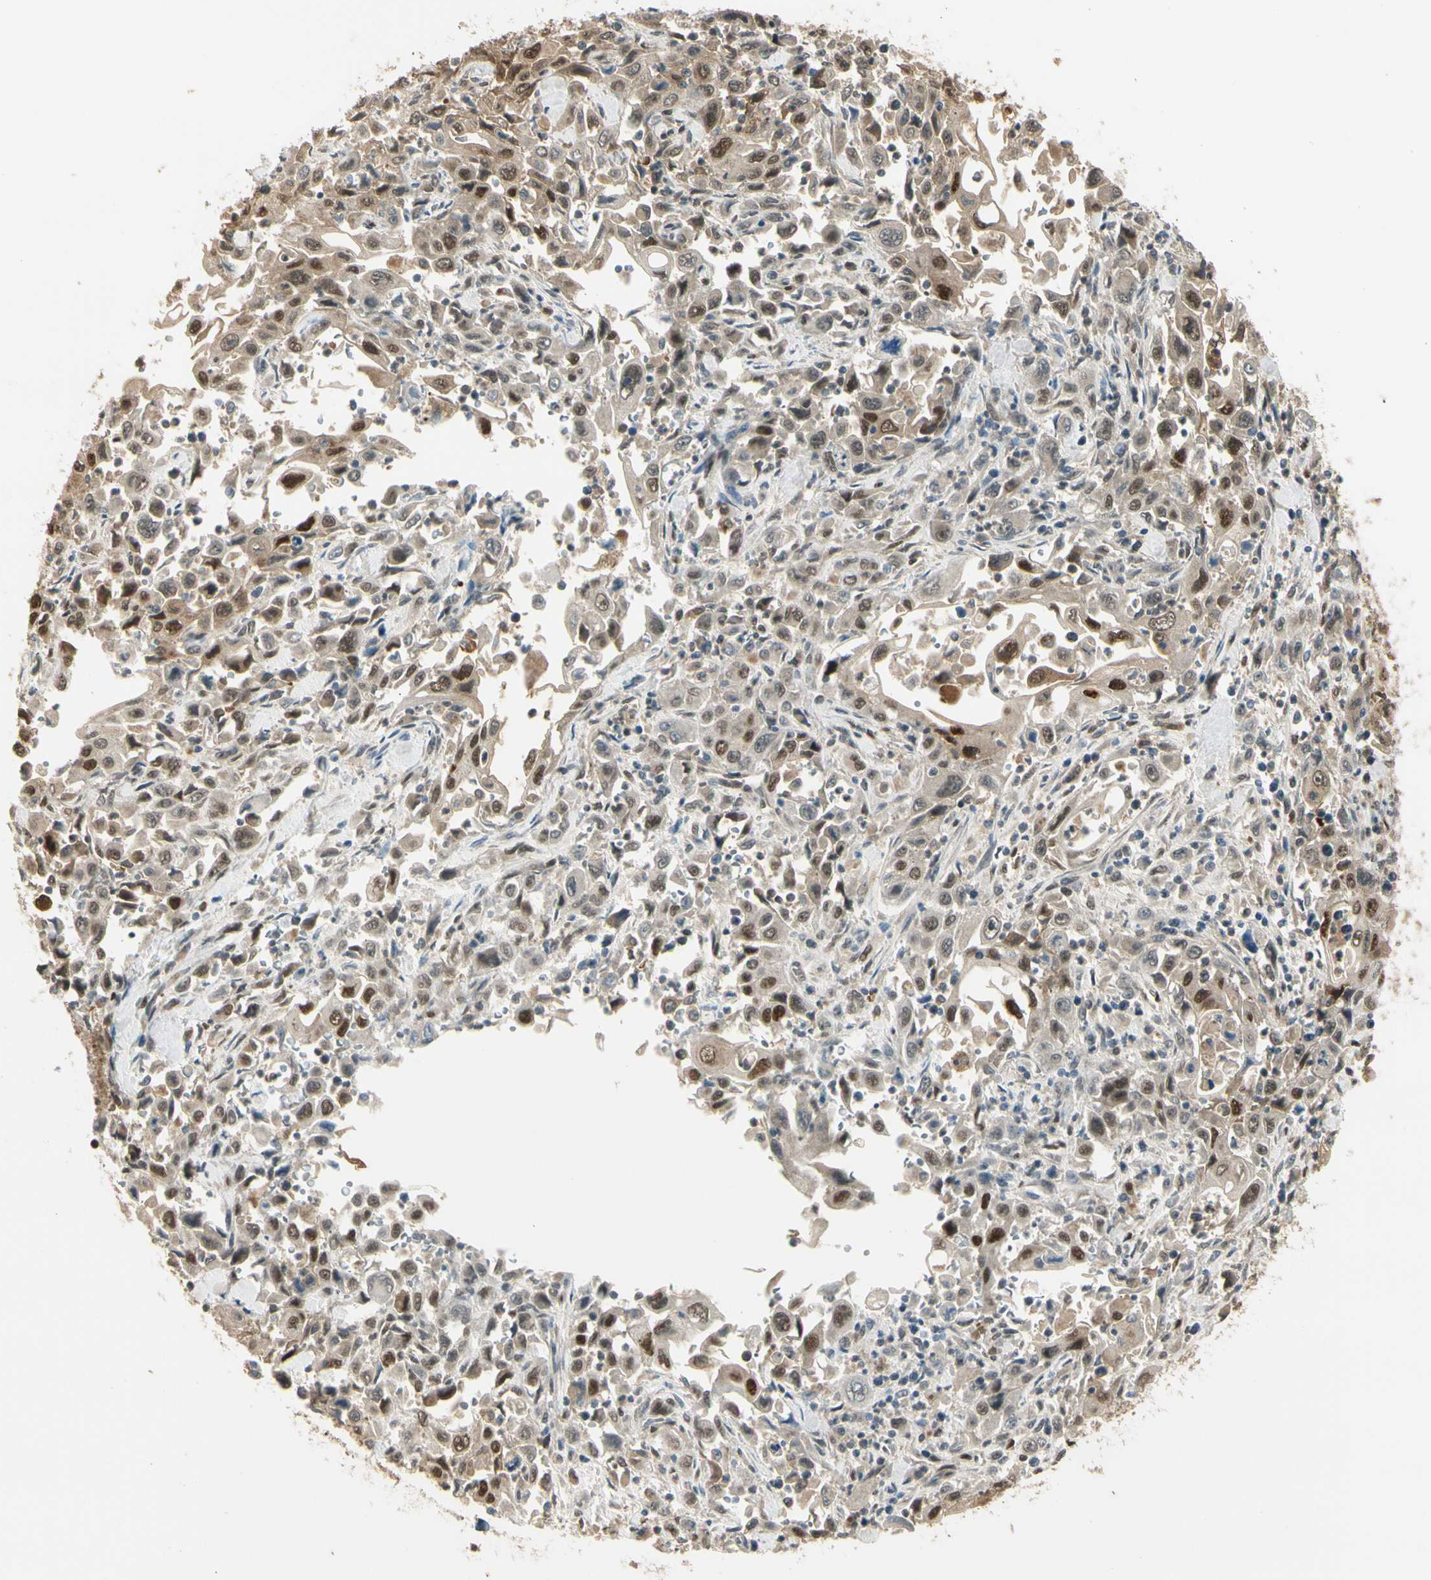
{"staining": {"intensity": "strong", "quantity": "25%-75%", "location": "cytoplasmic/membranous,nuclear"}, "tissue": "pancreatic cancer", "cell_type": "Tumor cells", "image_type": "cancer", "snomed": [{"axis": "morphology", "description": "Adenocarcinoma, NOS"}, {"axis": "topography", "description": "Pancreas"}], "caption": "A high-resolution histopathology image shows immunohistochemistry staining of pancreatic adenocarcinoma, which exhibits strong cytoplasmic/membranous and nuclear positivity in about 25%-75% of tumor cells.", "gene": "SERPINB6", "patient": {"sex": "male", "age": 70}}